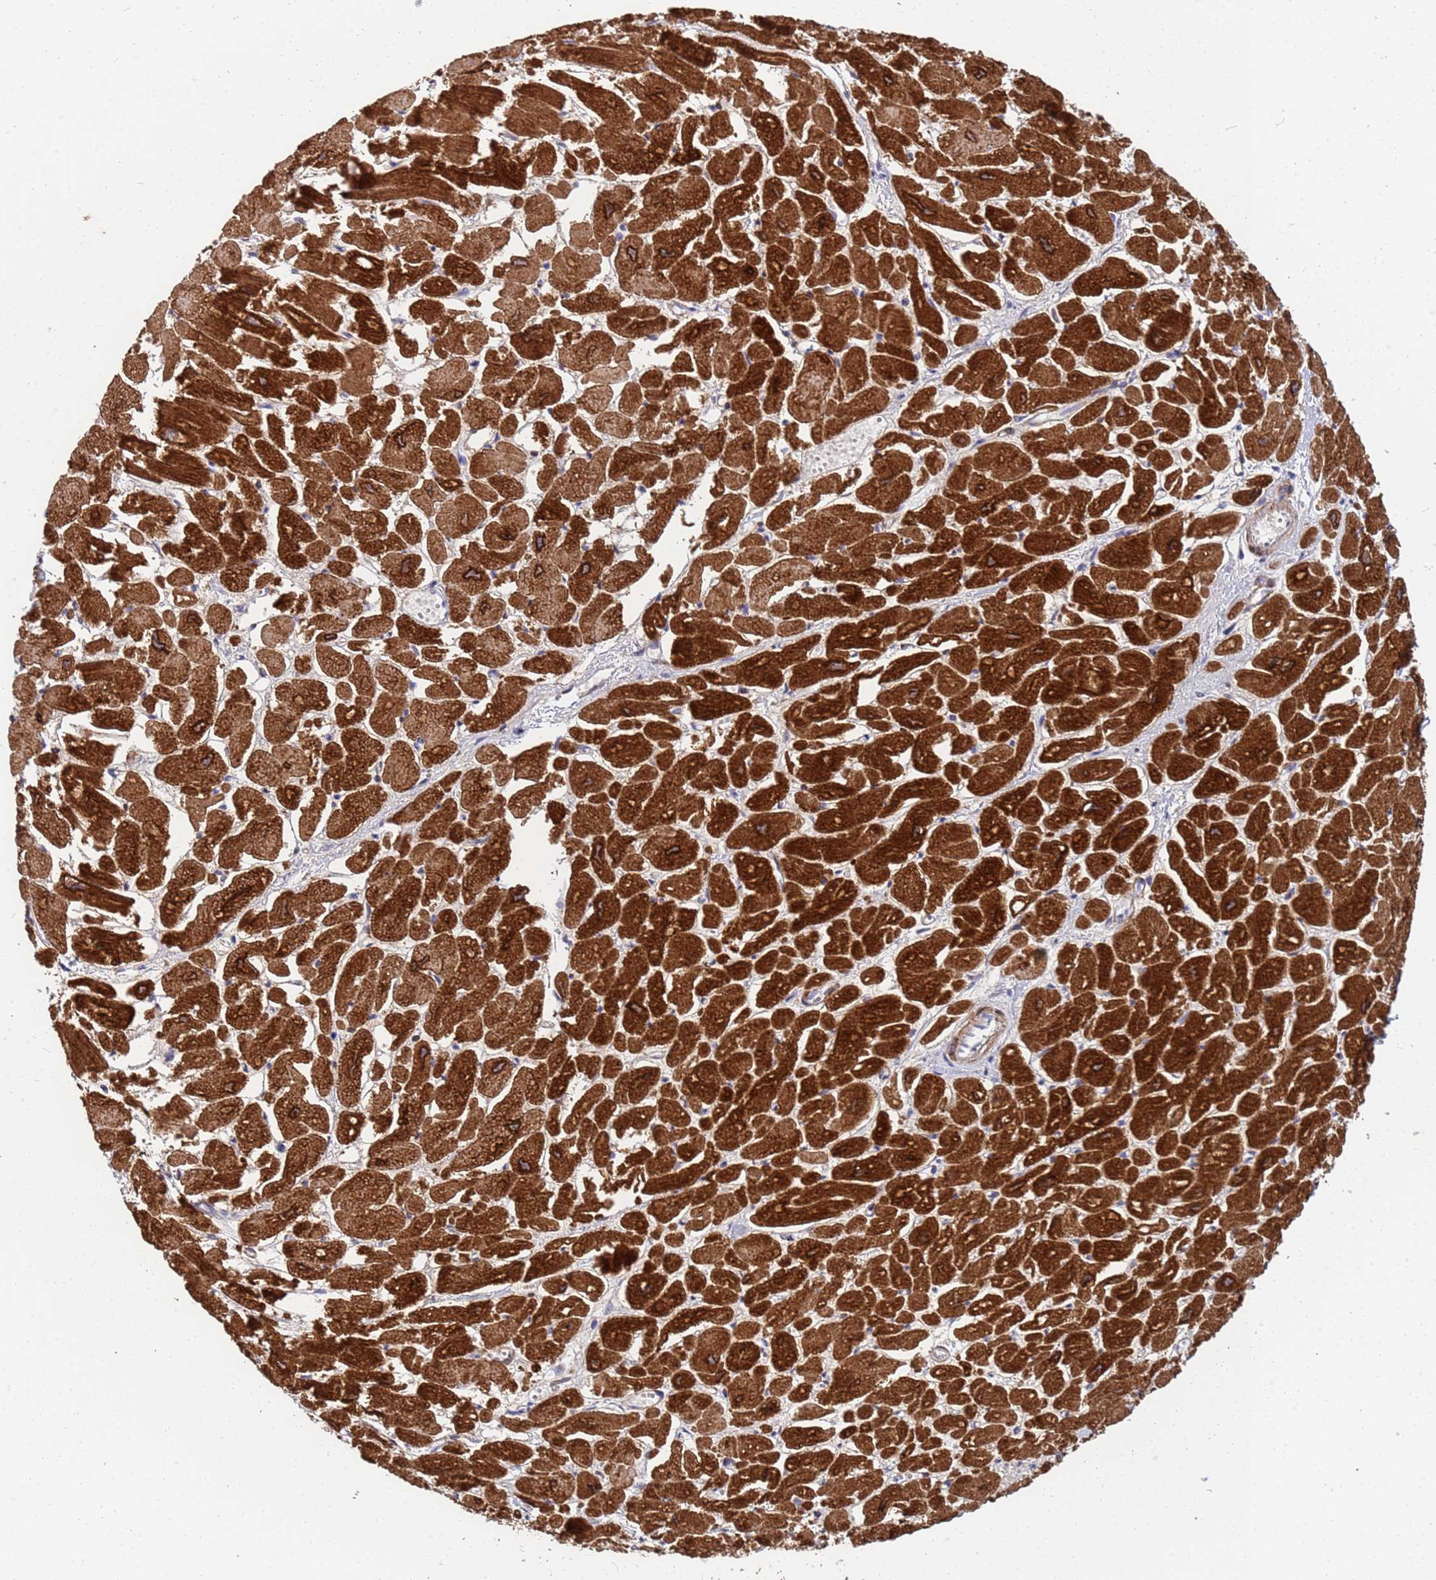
{"staining": {"intensity": "strong", "quantity": ">75%", "location": "cytoplasmic/membranous"}, "tissue": "heart muscle", "cell_type": "Cardiomyocytes", "image_type": "normal", "snomed": [{"axis": "morphology", "description": "Normal tissue, NOS"}, {"axis": "topography", "description": "Heart"}], "caption": "Normal heart muscle displays strong cytoplasmic/membranous positivity in about >75% of cardiomyocytes, visualized by immunohistochemistry. (brown staining indicates protein expression, while blue staining denotes nuclei).", "gene": "C5orf34", "patient": {"sex": "male", "age": 54}}